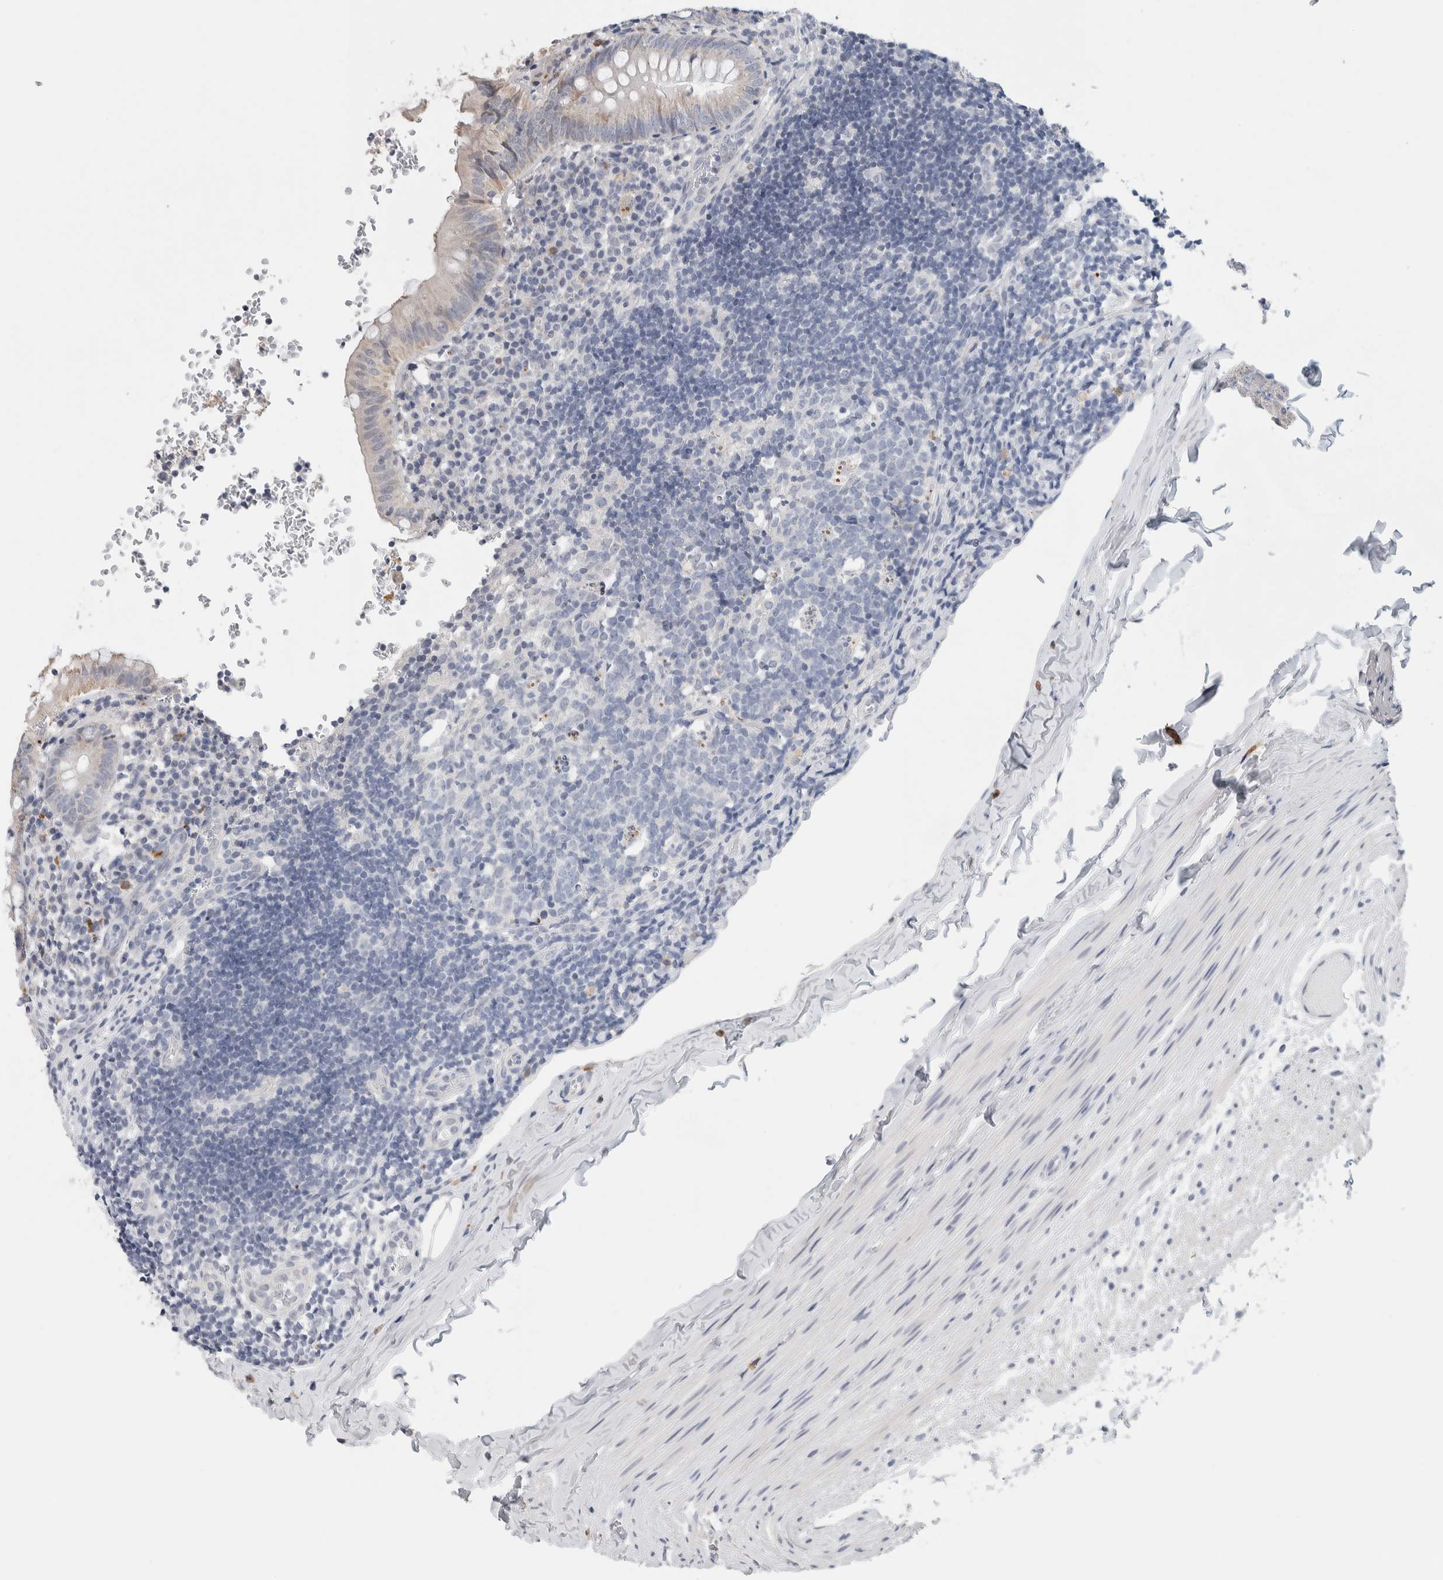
{"staining": {"intensity": "weak", "quantity": ">75%", "location": "cytoplasmic/membranous"}, "tissue": "appendix", "cell_type": "Glandular cells", "image_type": "normal", "snomed": [{"axis": "morphology", "description": "Normal tissue, NOS"}, {"axis": "topography", "description": "Appendix"}], "caption": "Weak cytoplasmic/membranous expression for a protein is identified in approximately >75% of glandular cells of unremarkable appendix using IHC.", "gene": "SCN2A", "patient": {"sex": "male", "age": 8}}